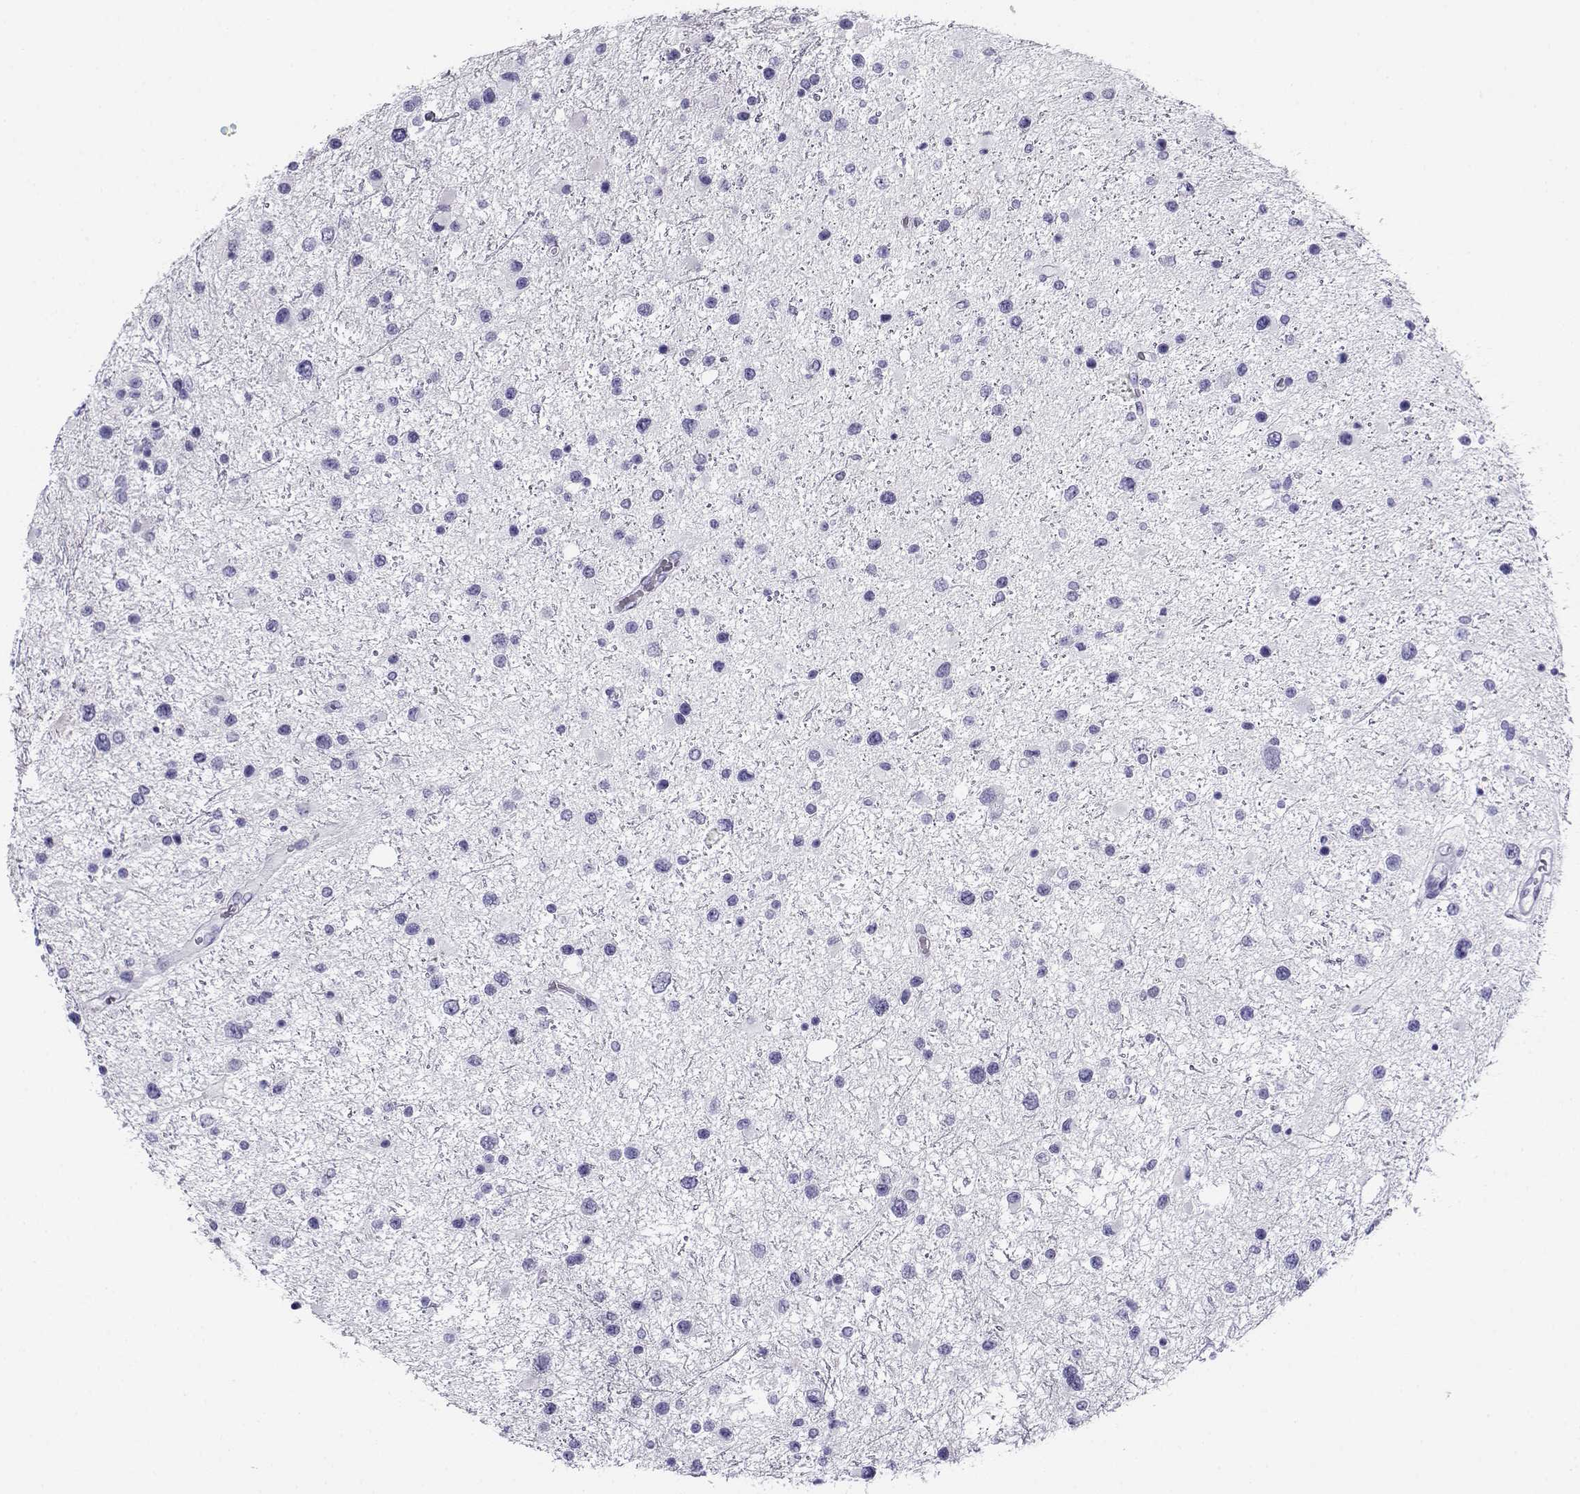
{"staining": {"intensity": "negative", "quantity": "none", "location": "none"}, "tissue": "glioma", "cell_type": "Tumor cells", "image_type": "cancer", "snomed": [{"axis": "morphology", "description": "Glioma, malignant, Low grade"}, {"axis": "topography", "description": "Brain"}], "caption": "The histopathology image displays no staining of tumor cells in malignant low-grade glioma.", "gene": "RHOXF2", "patient": {"sex": "female", "age": 32}}